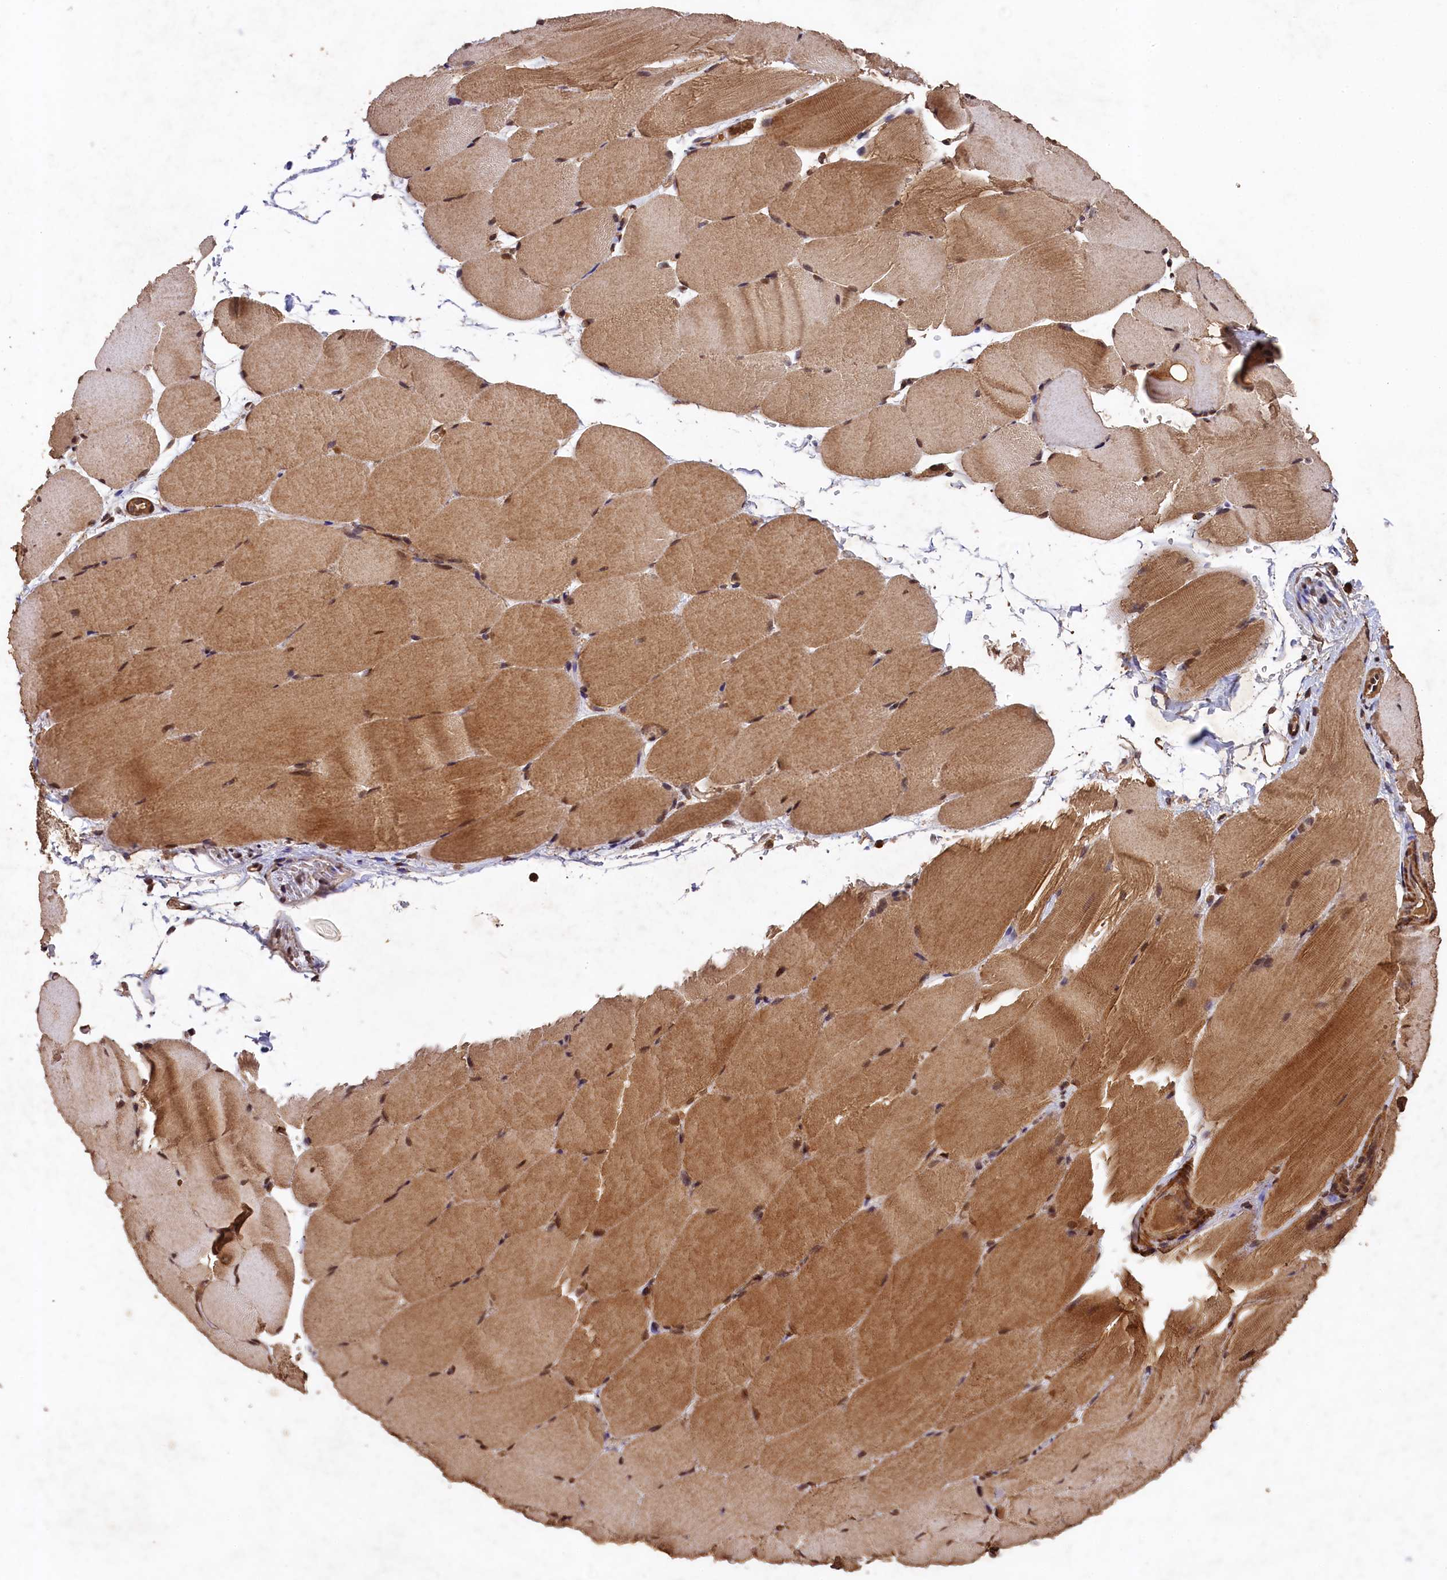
{"staining": {"intensity": "moderate", "quantity": ">75%", "location": "cytoplasmic/membranous,nuclear"}, "tissue": "skeletal muscle", "cell_type": "Myocytes", "image_type": "normal", "snomed": [{"axis": "morphology", "description": "Normal tissue, NOS"}, {"axis": "topography", "description": "Skeletal muscle"}, {"axis": "topography", "description": "Parathyroid gland"}], "caption": "IHC (DAB (3,3'-diaminobenzidine)) staining of unremarkable human skeletal muscle displays moderate cytoplasmic/membranous,nuclear protein expression in approximately >75% of myocytes.", "gene": "CEP57L1", "patient": {"sex": "female", "age": 37}}